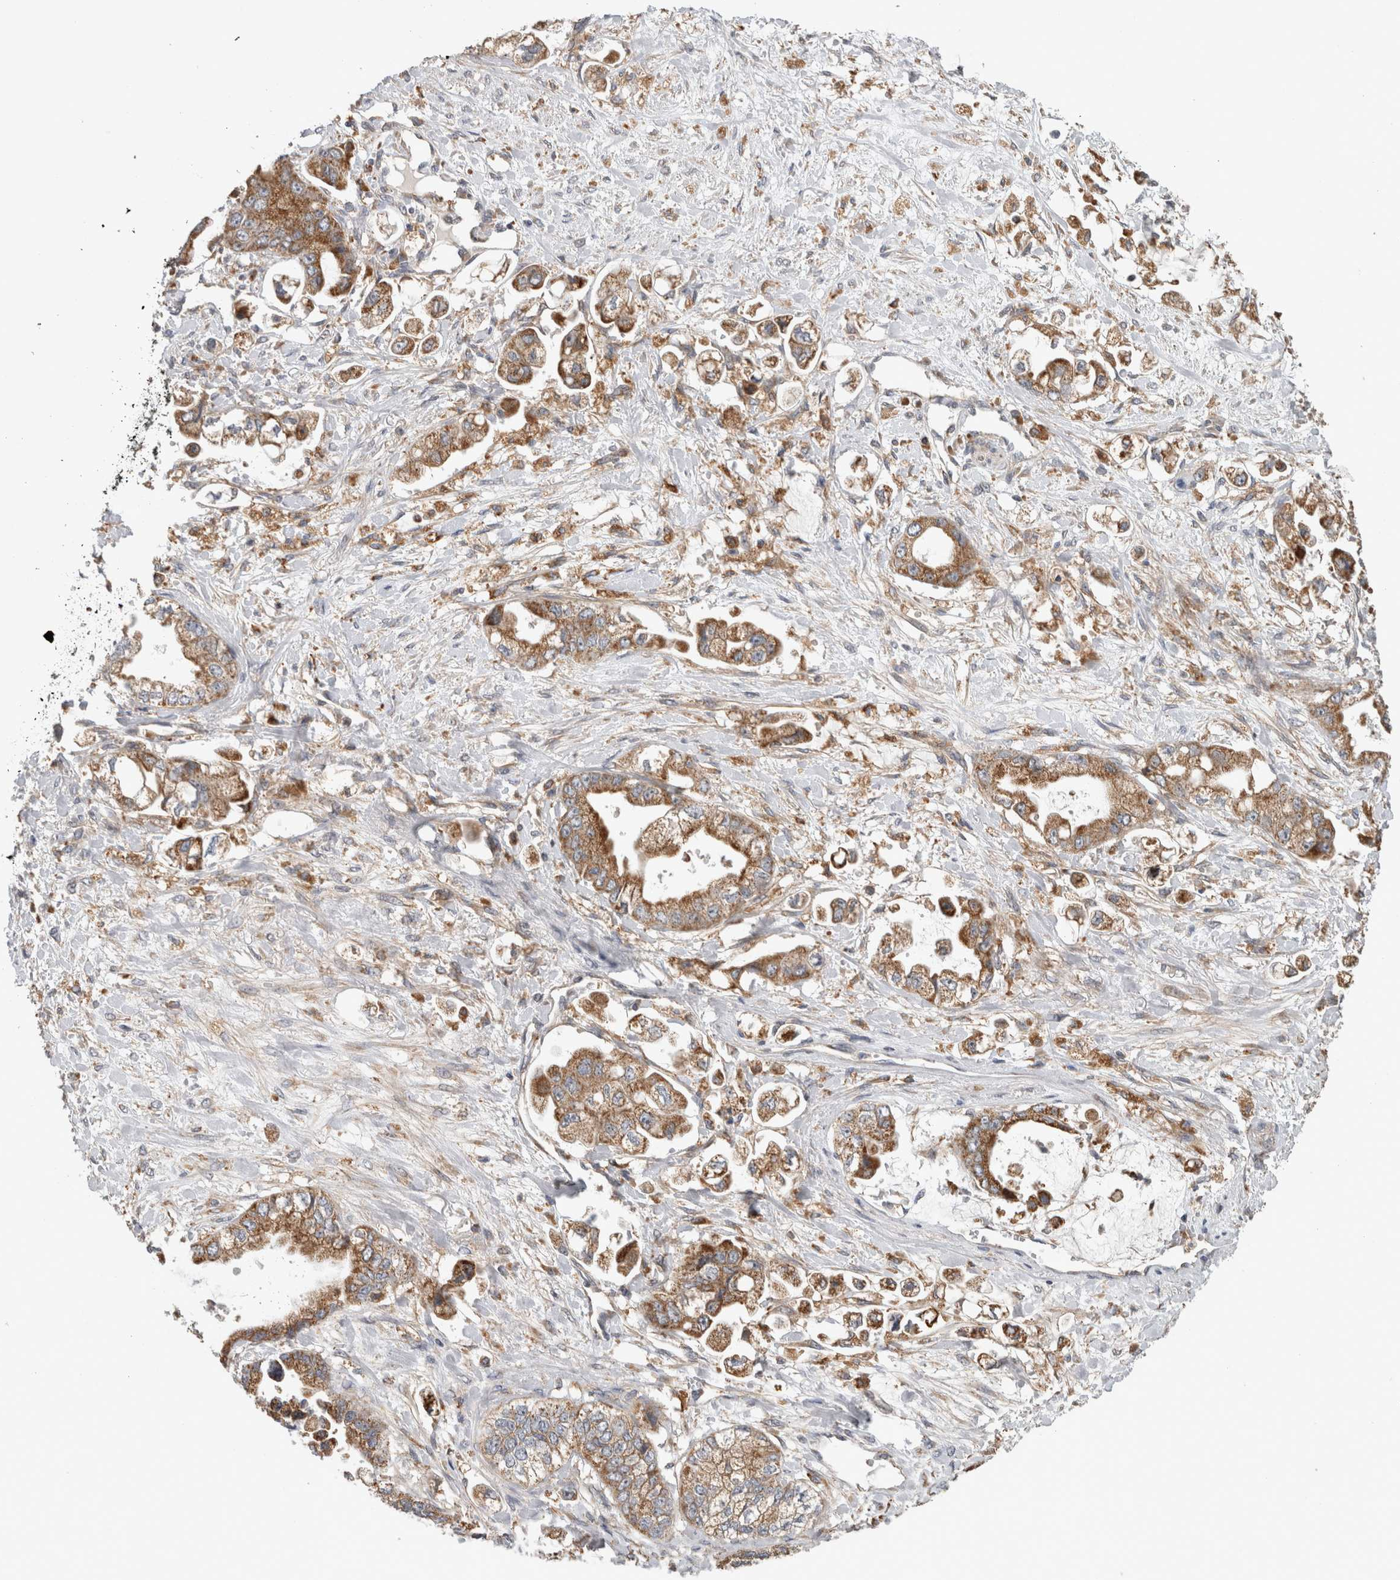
{"staining": {"intensity": "moderate", "quantity": ">75%", "location": "cytoplasmic/membranous"}, "tissue": "stomach cancer", "cell_type": "Tumor cells", "image_type": "cancer", "snomed": [{"axis": "morphology", "description": "Adenocarcinoma, NOS"}, {"axis": "topography", "description": "Stomach"}], "caption": "Protein analysis of stomach cancer tissue reveals moderate cytoplasmic/membranous staining in approximately >75% of tumor cells.", "gene": "ADGRL3", "patient": {"sex": "male", "age": 62}}